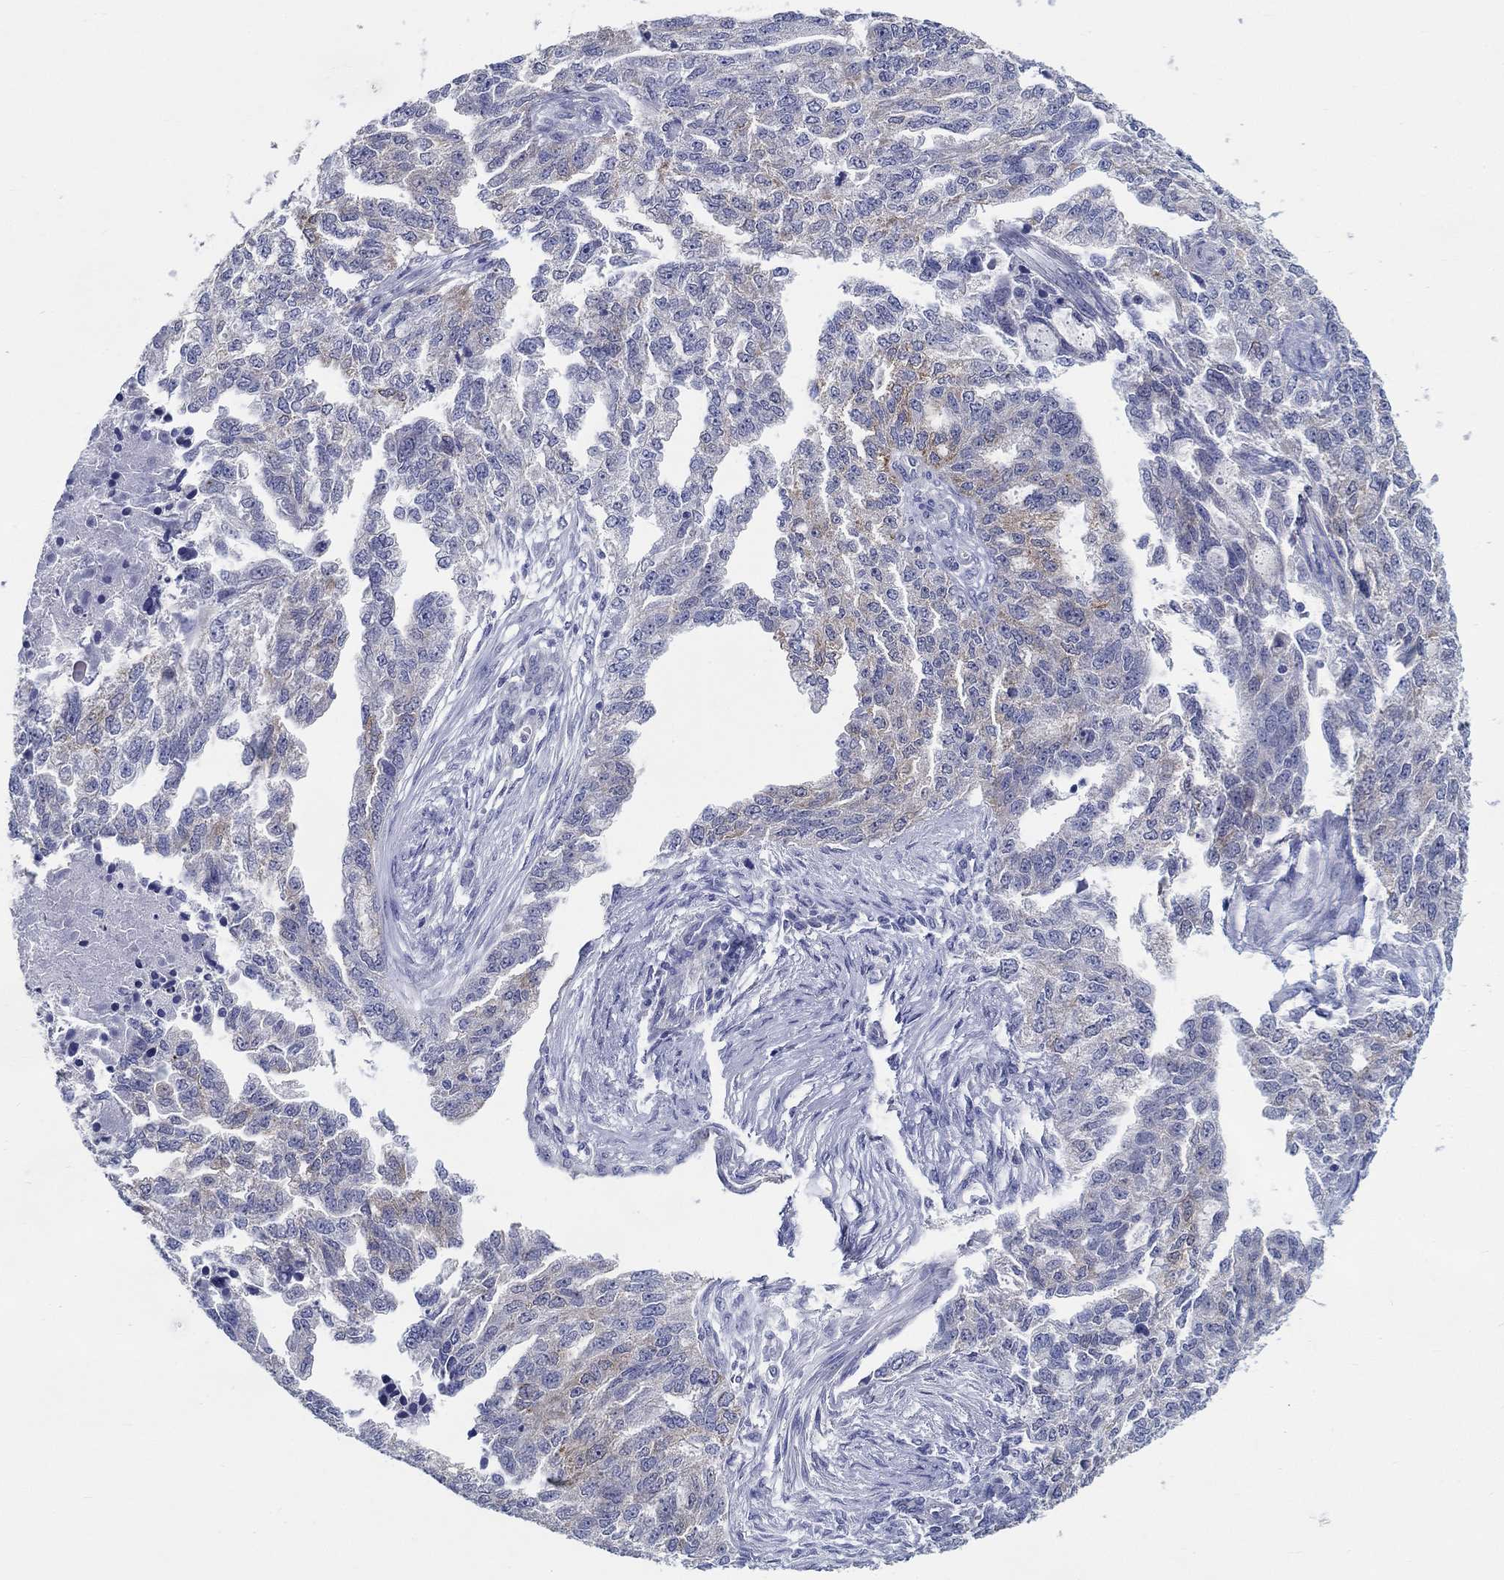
{"staining": {"intensity": "moderate", "quantity": "<25%", "location": "cytoplasmic/membranous"}, "tissue": "ovarian cancer", "cell_type": "Tumor cells", "image_type": "cancer", "snomed": [{"axis": "morphology", "description": "Cystadenocarcinoma, serous, NOS"}, {"axis": "topography", "description": "Ovary"}], "caption": "There is low levels of moderate cytoplasmic/membranous positivity in tumor cells of serous cystadenocarcinoma (ovarian), as demonstrated by immunohistochemical staining (brown color).", "gene": "RAP1GAP", "patient": {"sex": "female", "age": 51}}